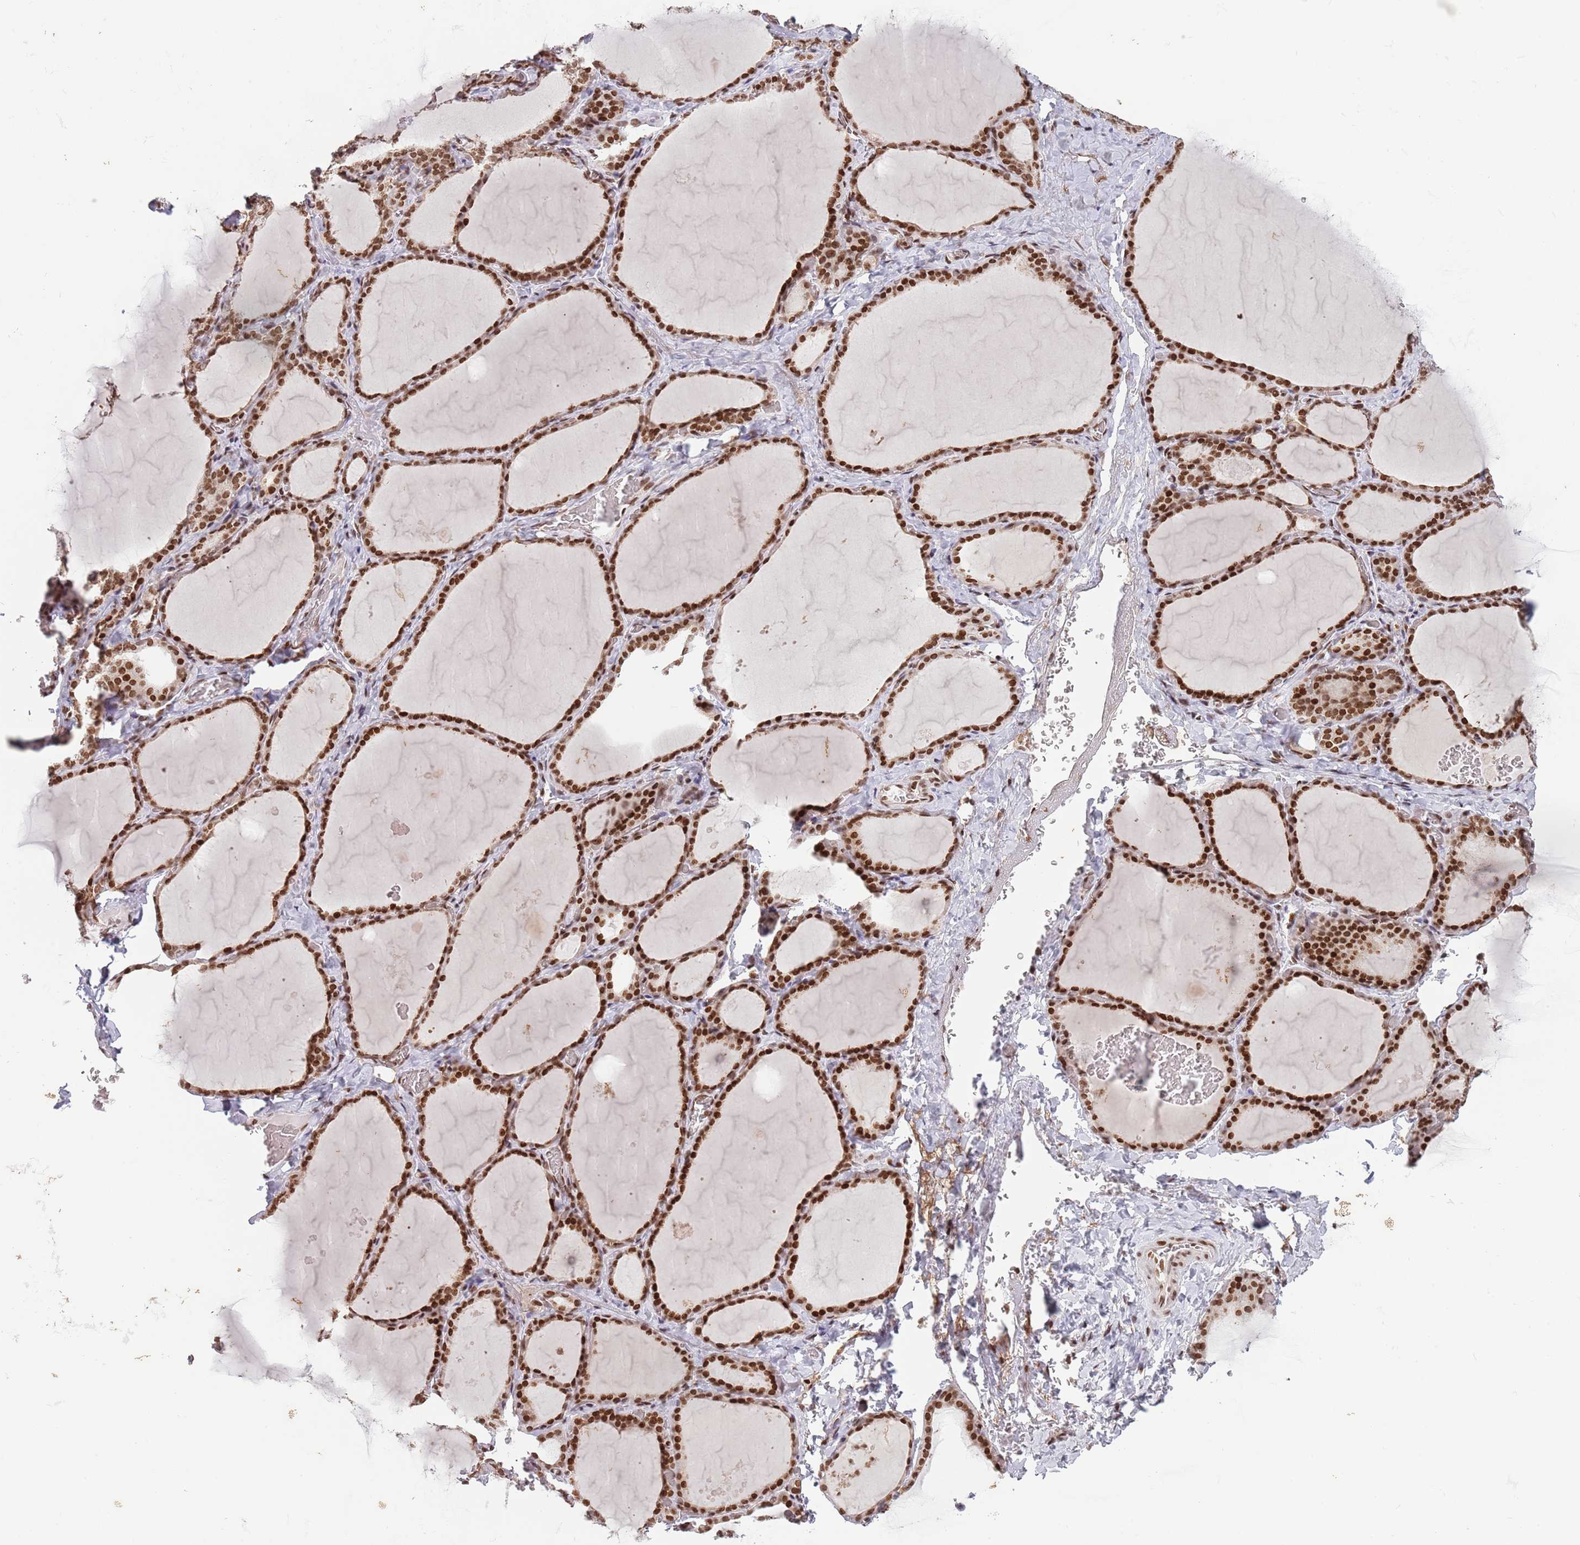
{"staining": {"intensity": "strong", "quantity": ">75%", "location": "nuclear"}, "tissue": "thyroid gland", "cell_type": "Glandular cells", "image_type": "normal", "snomed": [{"axis": "morphology", "description": "Normal tissue, NOS"}, {"axis": "topography", "description": "Thyroid gland"}], "caption": "Thyroid gland stained for a protein exhibits strong nuclear positivity in glandular cells. The staining was performed using DAB (3,3'-diaminobenzidine), with brown indicating positive protein expression. Nuclei are stained blue with hematoxylin.", "gene": "SH3RF3", "patient": {"sex": "female", "age": 39}}